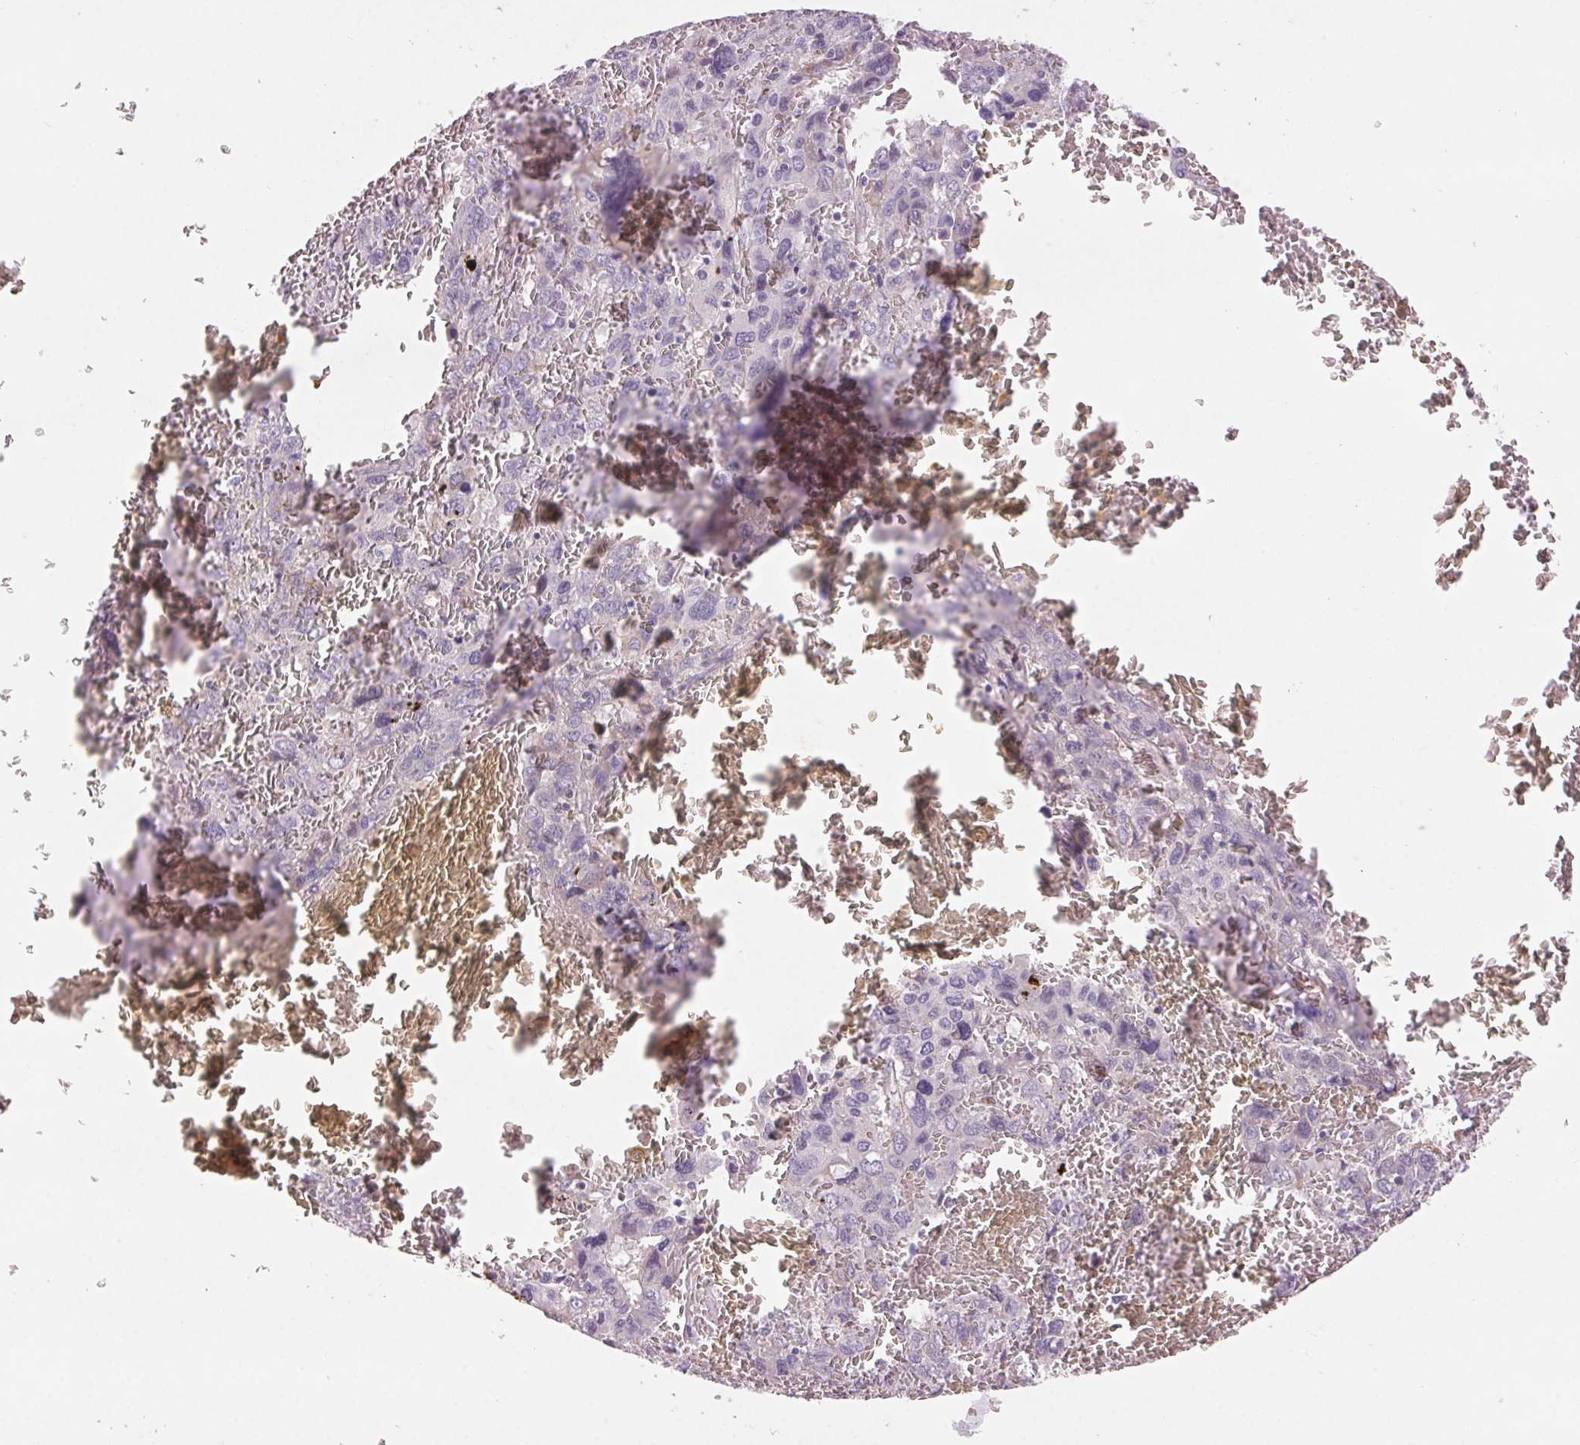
{"staining": {"intensity": "negative", "quantity": "none", "location": "none"}, "tissue": "liver cancer", "cell_type": "Tumor cells", "image_type": "cancer", "snomed": [{"axis": "morphology", "description": "Carcinoma, Hepatocellular, NOS"}, {"axis": "topography", "description": "Liver"}], "caption": "Tumor cells show no significant expression in hepatocellular carcinoma (liver).", "gene": "HHLA2", "patient": {"sex": "male", "age": 69}}